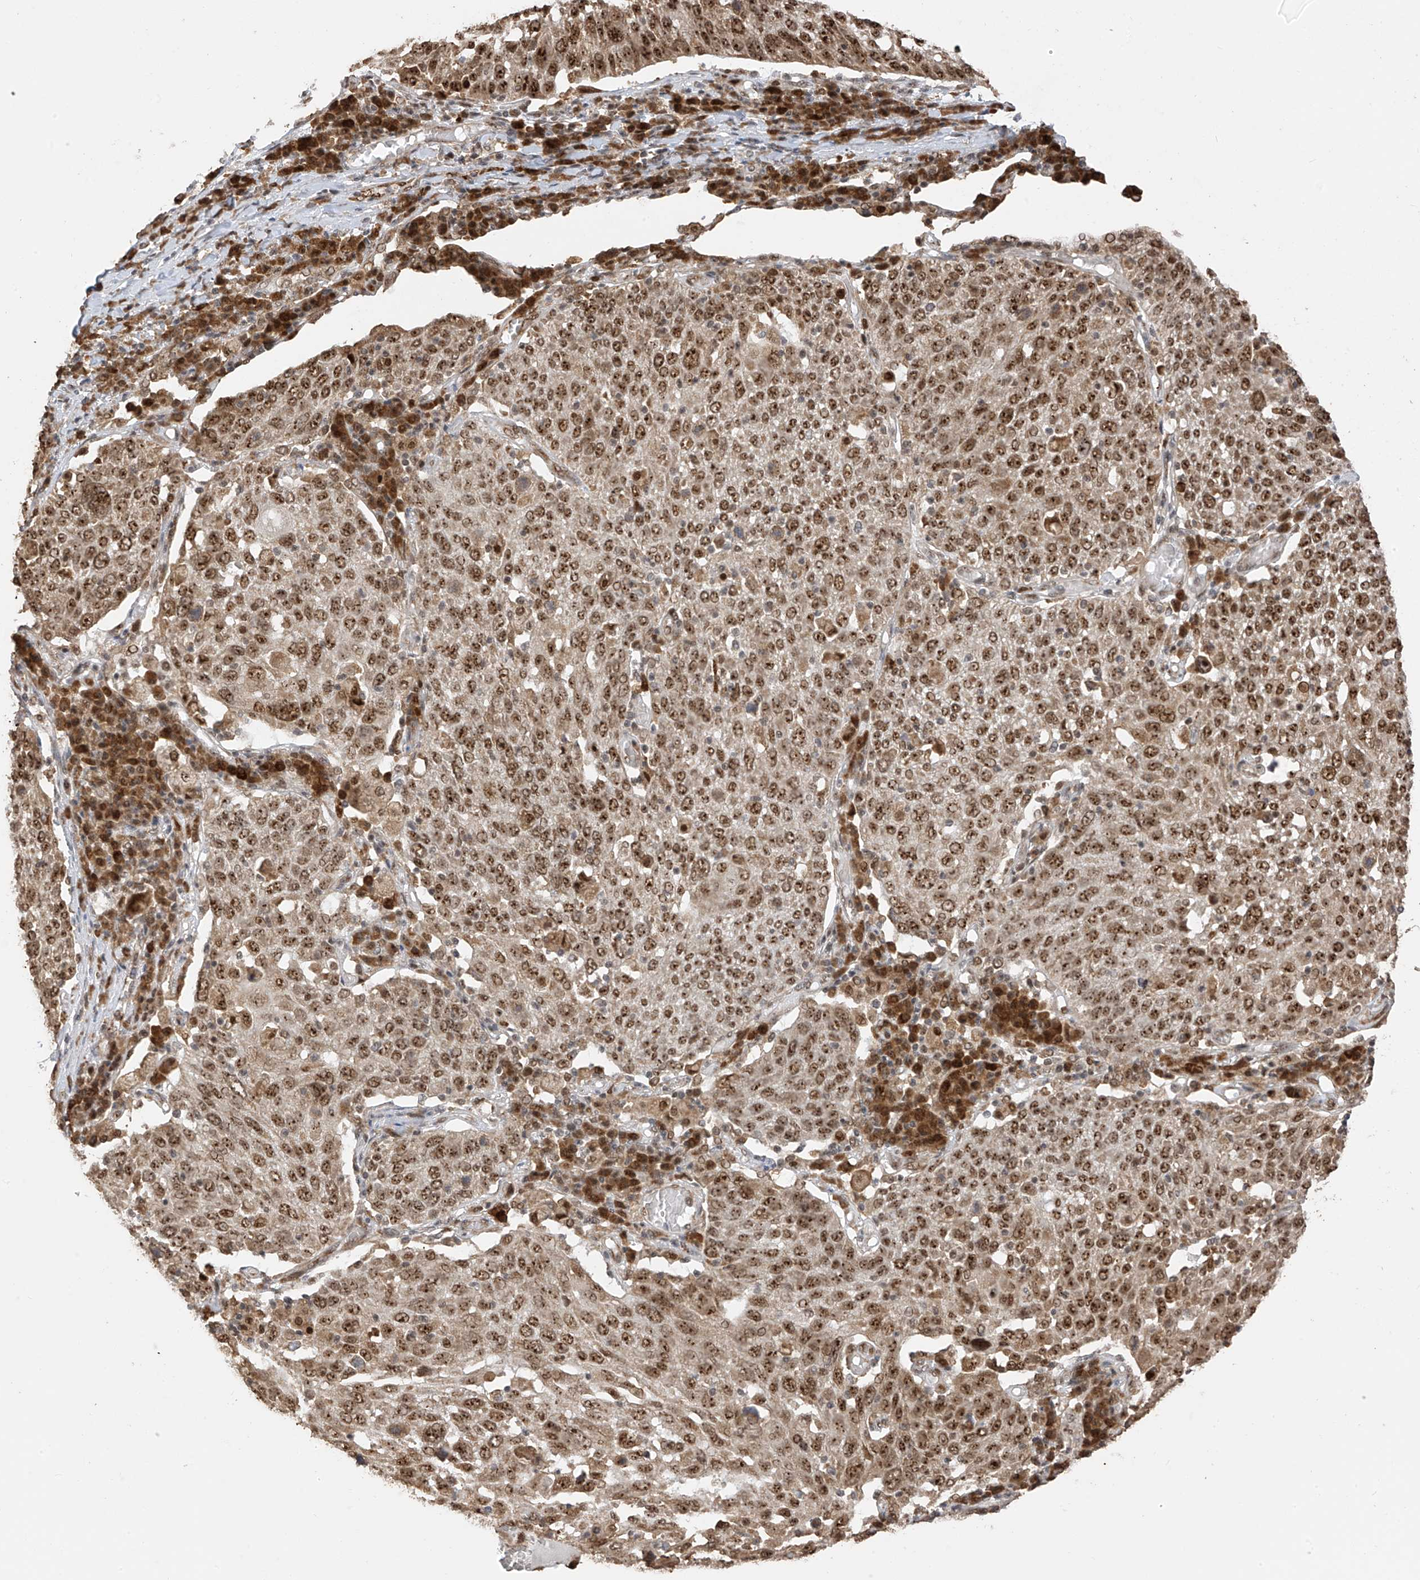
{"staining": {"intensity": "moderate", "quantity": ">75%", "location": "nuclear"}, "tissue": "lung cancer", "cell_type": "Tumor cells", "image_type": "cancer", "snomed": [{"axis": "morphology", "description": "Squamous cell carcinoma, NOS"}, {"axis": "topography", "description": "Lung"}], "caption": "Tumor cells exhibit moderate nuclear positivity in about >75% of cells in squamous cell carcinoma (lung).", "gene": "ERLEC1", "patient": {"sex": "male", "age": 65}}